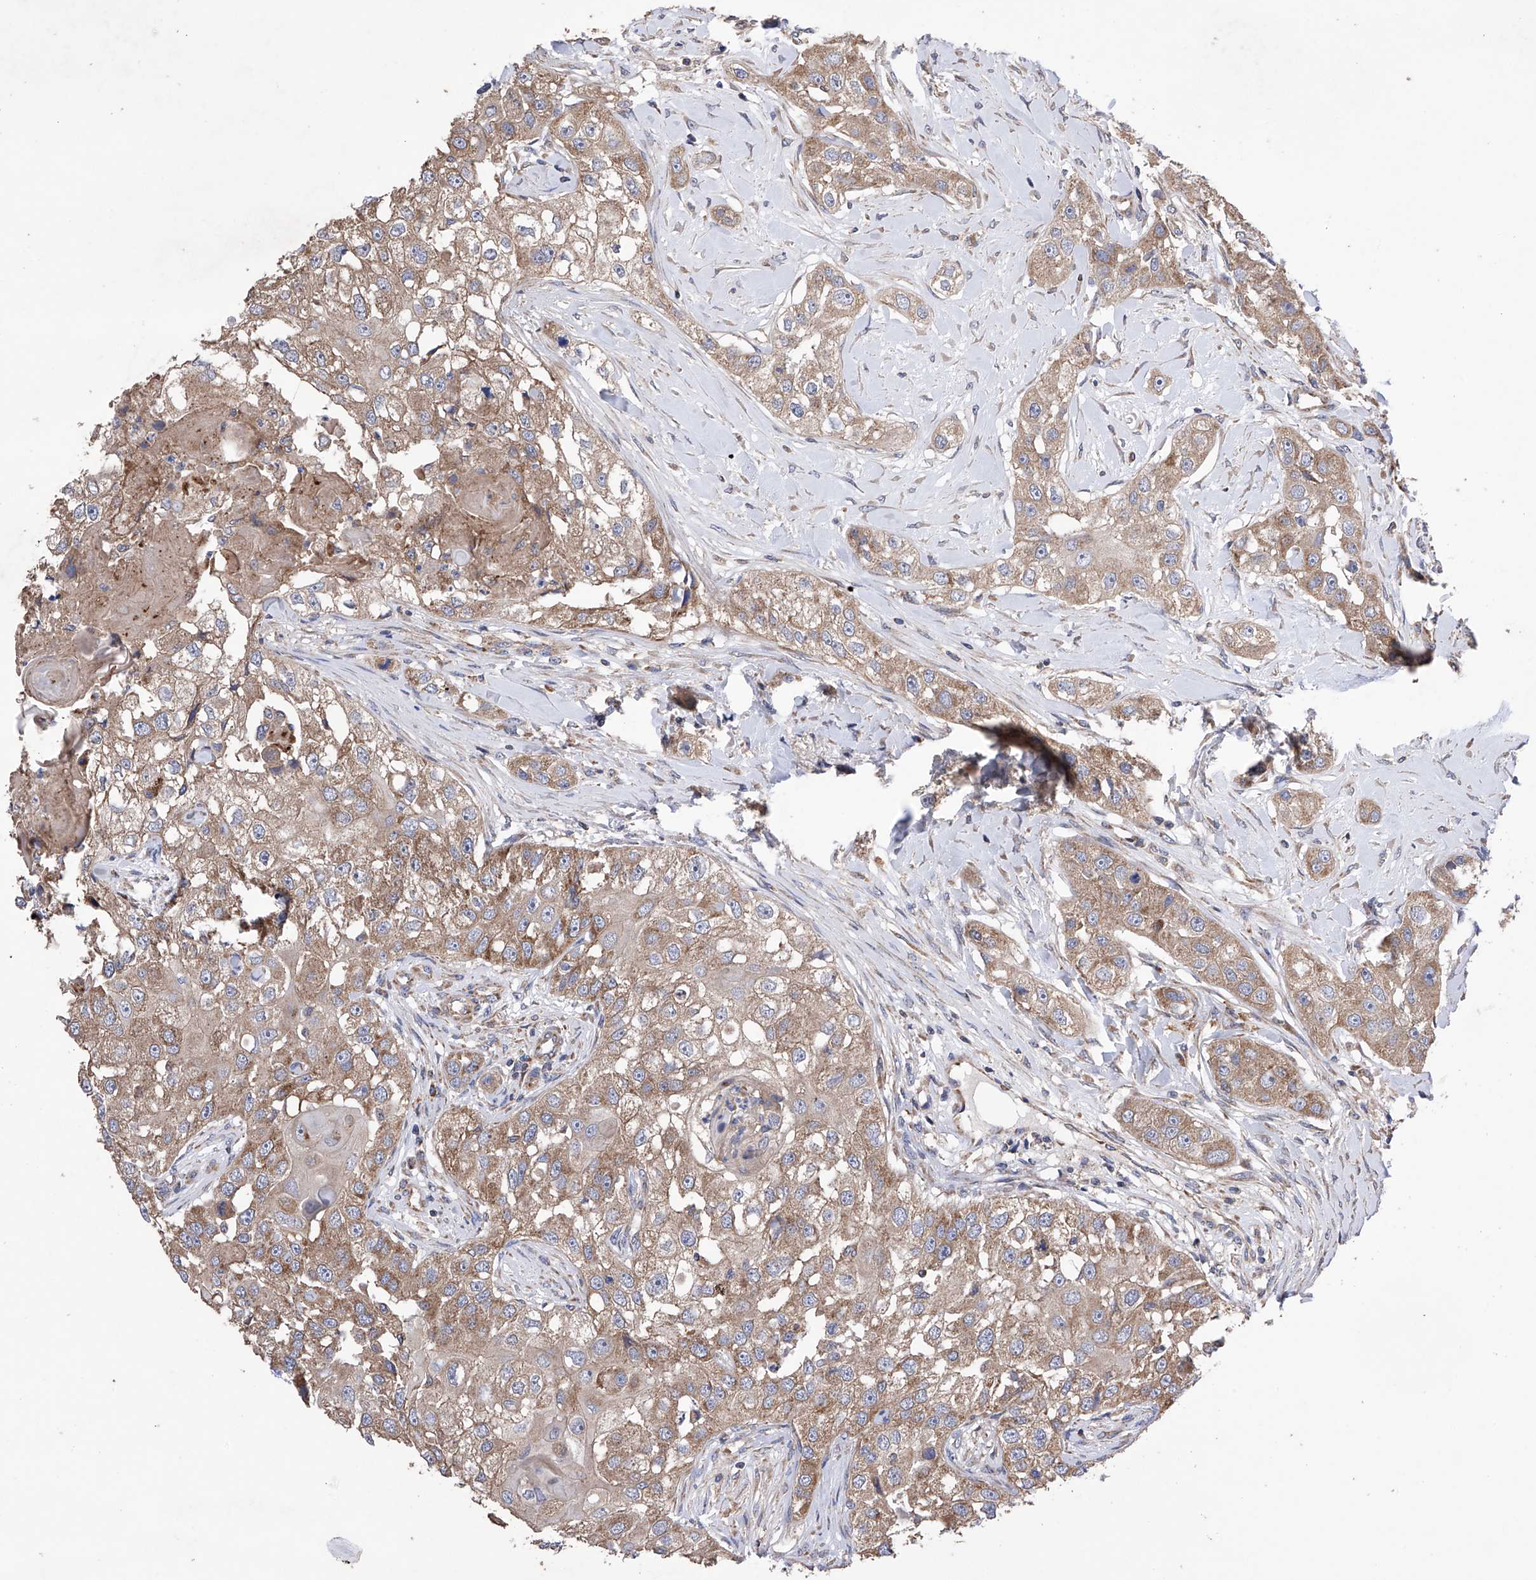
{"staining": {"intensity": "moderate", "quantity": ">75%", "location": "cytoplasmic/membranous"}, "tissue": "head and neck cancer", "cell_type": "Tumor cells", "image_type": "cancer", "snomed": [{"axis": "morphology", "description": "Normal tissue, NOS"}, {"axis": "morphology", "description": "Squamous cell carcinoma, NOS"}, {"axis": "topography", "description": "Skeletal muscle"}, {"axis": "topography", "description": "Head-Neck"}], "caption": "Brown immunohistochemical staining in head and neck squamous cell carcinoma demonstrates moderate cytoplasmic/membranous staining in about >75% of tumor cells. The protein is shown in brown color, while the nuclei are stained blue.", "gene": "EFCAB2", "patient": {"sex": "male", "age": 51}}